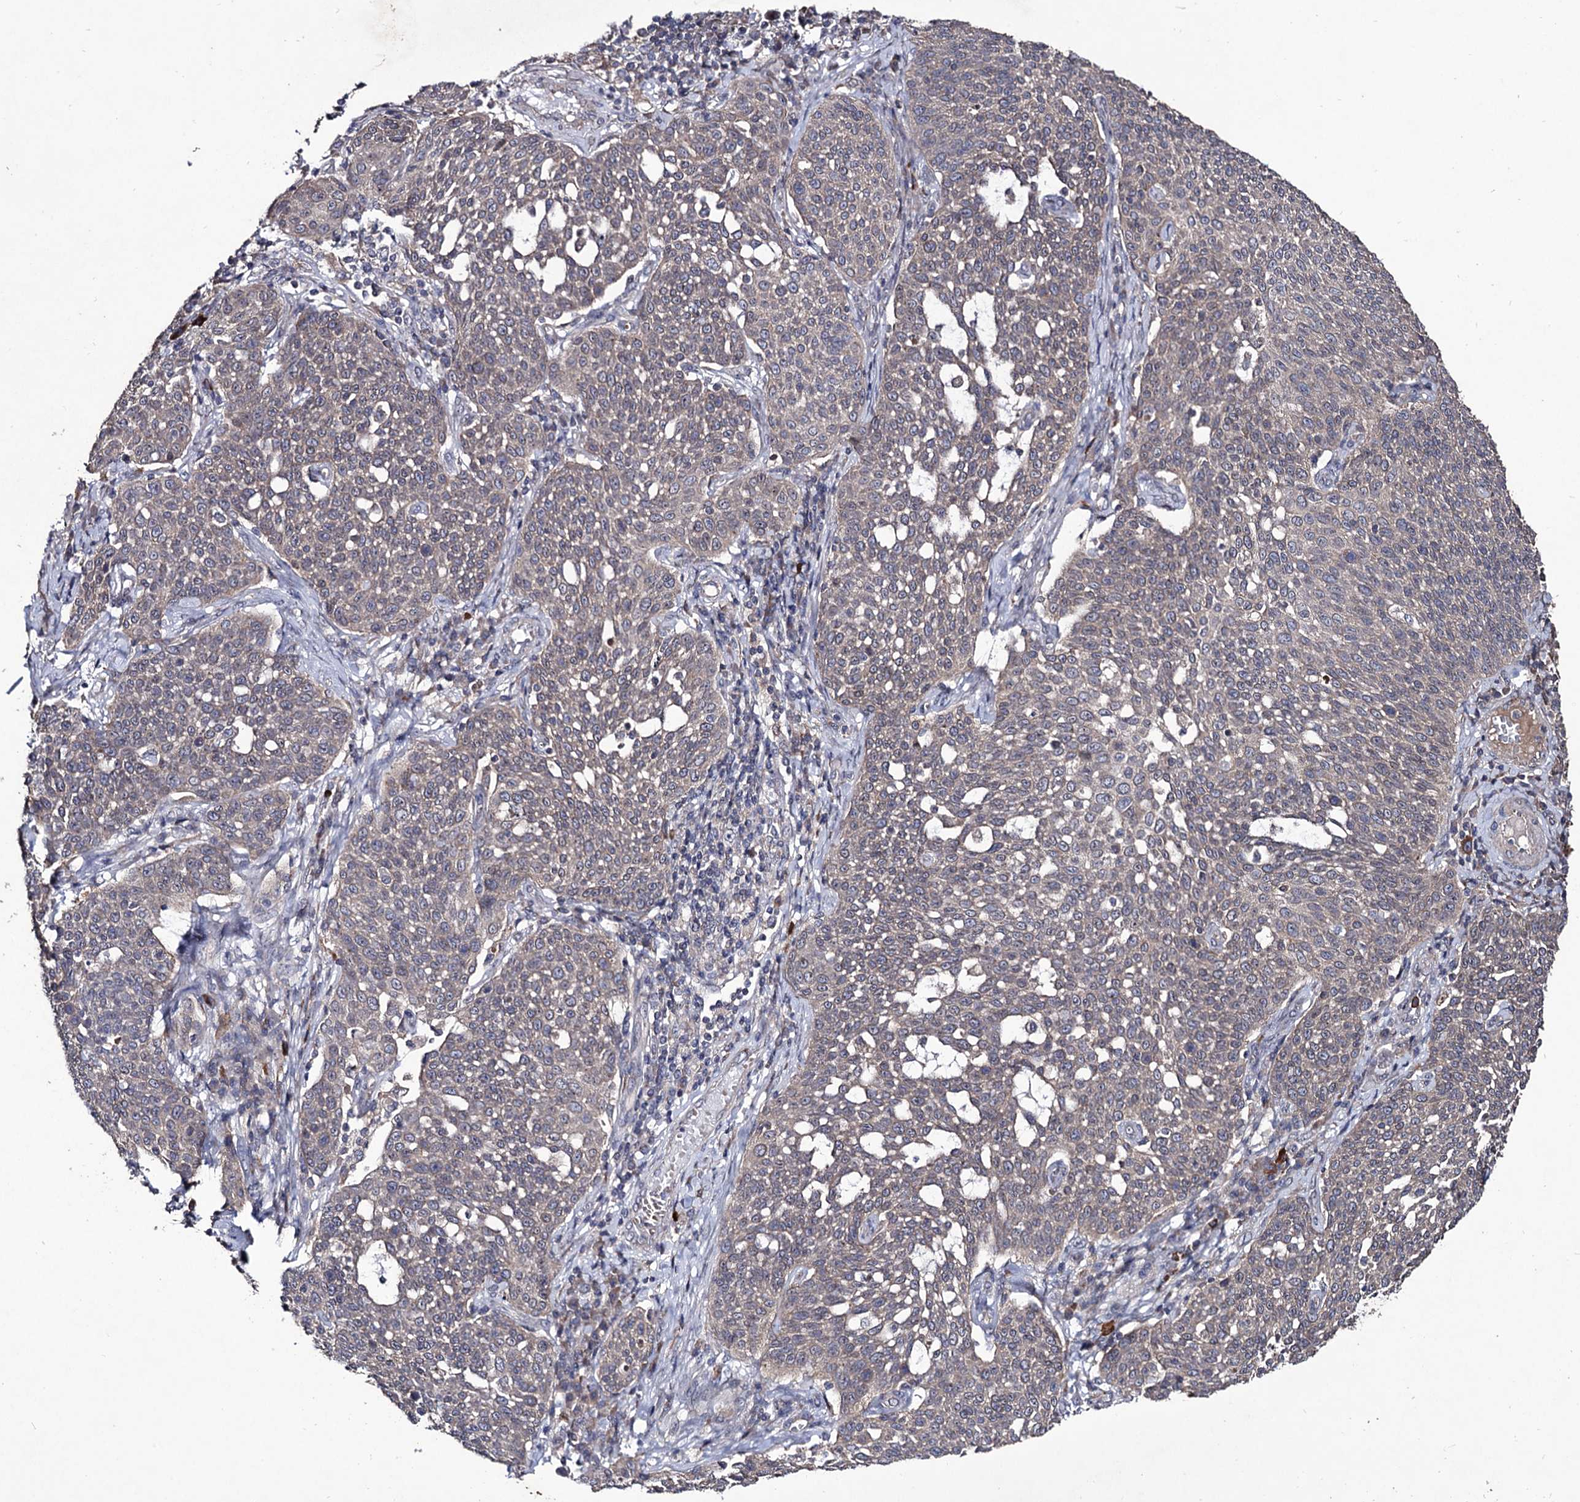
{"staining": {"intensity": "weak", "quantity": "<25%", "location": "cytoplasmic/membranous"}, "tissue": "cervical cancer", "cell_type": "Tumor cells", "image_type": "cancer", "snomed": [{"axis": "morphology", "description": "Squamous cell carcinoma, NOS"}, {"axis": "topography", "description": "Cervix"}], "caption": "A high-resolution photomicrograph shows immunohistochemistry (IHC) staining of squamous cell carcinoma (cervical), which exhibits no significant staining in tumor cells.", "gene": "MYO1H", "patient": {"sex": "female", "age": 34}}